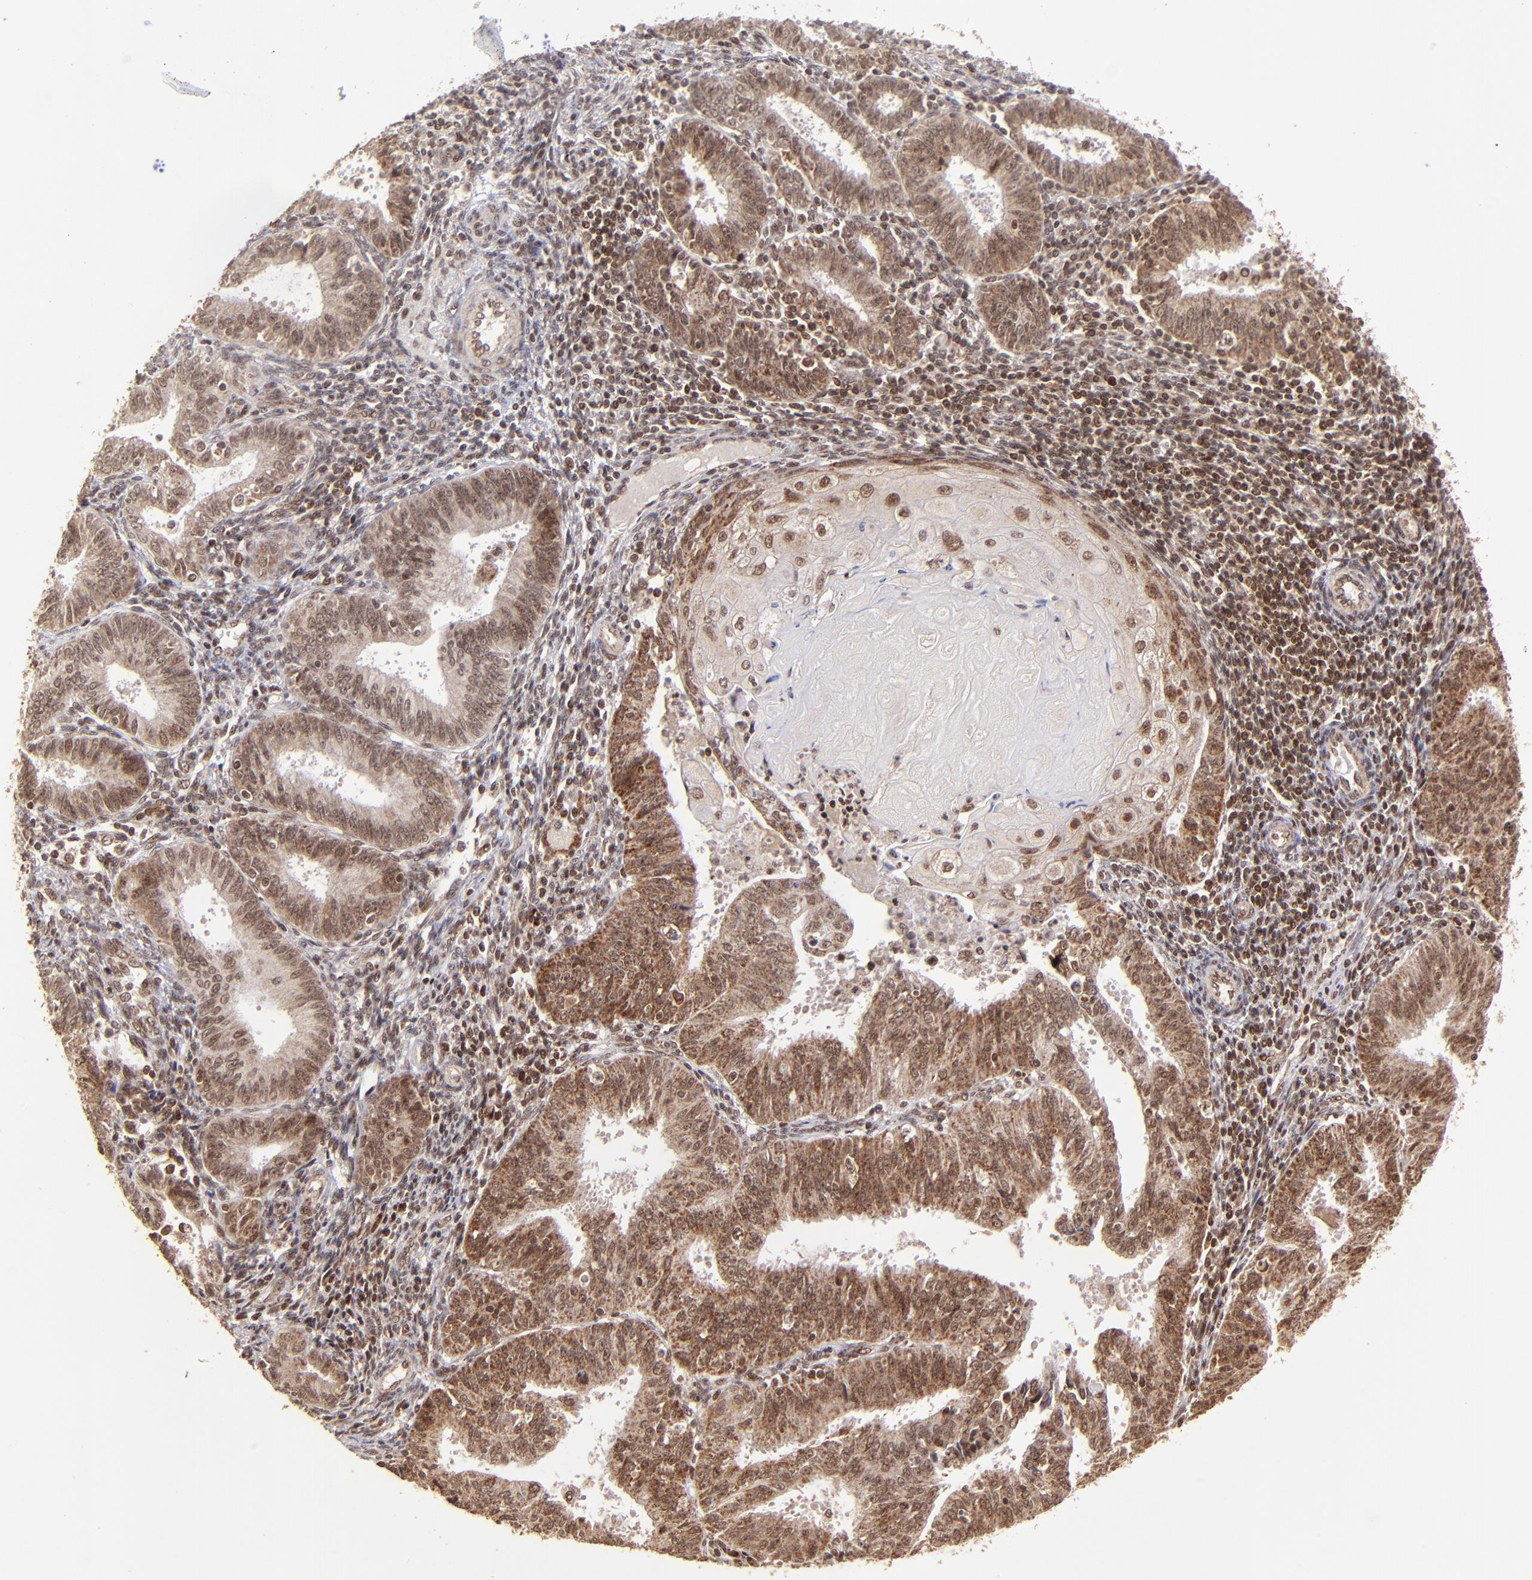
{"staining": {"intensity": "strong", "quantity": ">75%", "location": "cytoplasmic/membranous"}, "tissue": "endometrial cancer", "cell_type": "Tumor cells", "image_type": "cancer", "snomed": [{"axis": "morphology", "description": "Adenocarcinoma, NOS"}, {"axis": "topography", "description": "Endometrium"}], "caption": "High-magnification brightfield microscopy of endometrial cancer stained with DAB (3,3'-diaminobenzidine) (brown) and counterstained with hematoxylin (blue). tumor cells exhibit strong cytoplasmic/membranous staining is seen in approximately>75% of cells.", "gene": "MED15", "patient": {"sex": "female", "age": 42}}